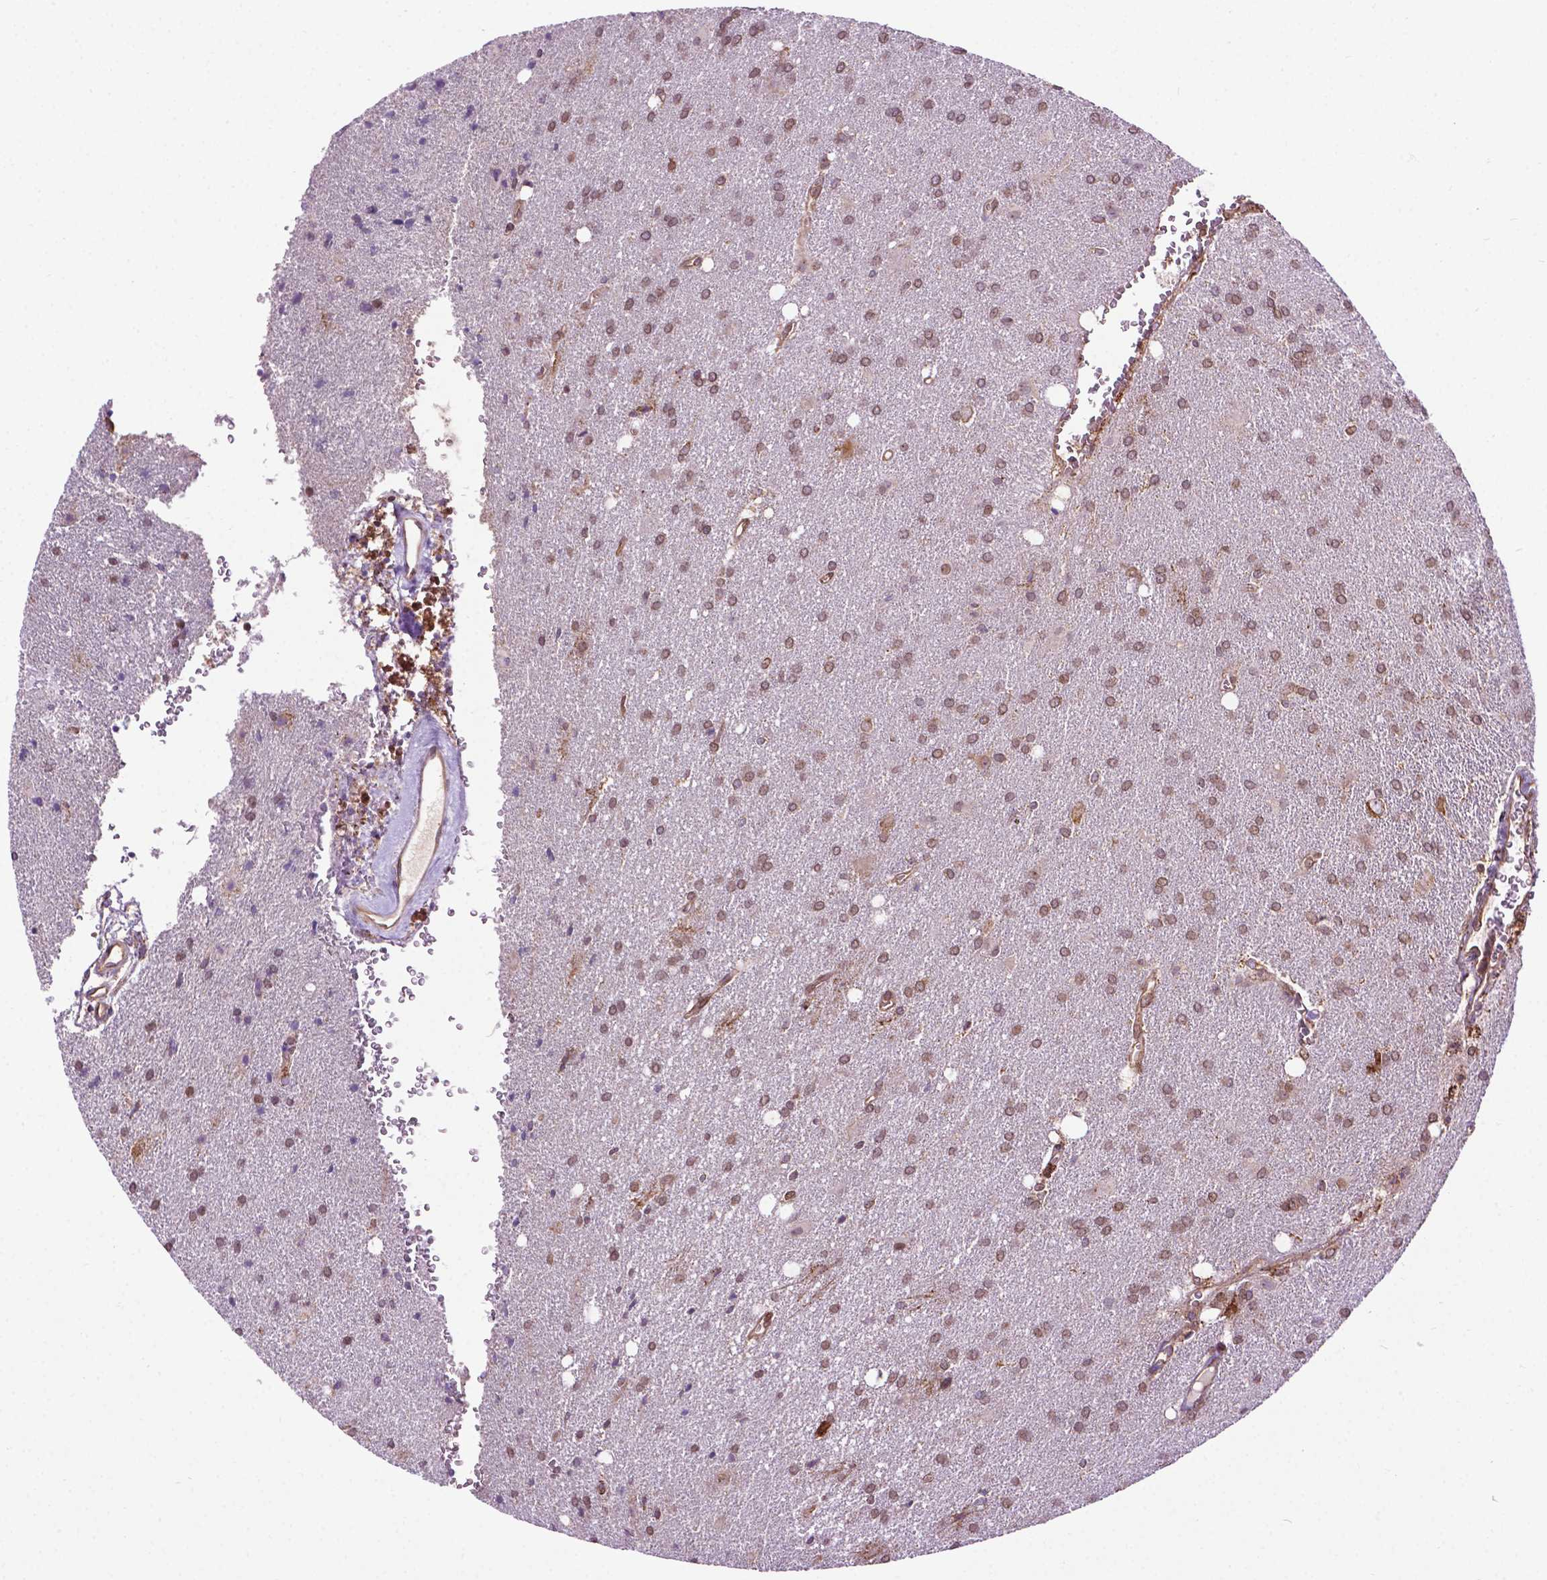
{"staining": {"intensity": "weak", "quantity": ">75%", "location": "cytoplasmic/membranous"}, "tissue": "glioma", "cell_type": "Tumor cells", "image_type": "cancer", "snomed": [{"axis": "morphology", "description": "Glioma, malignant, Low grade"}, {"axis": "topography", "description": "Brain"}], "caption": "There is low levels of weak cytoplasmic/membranous expression in tumor cells of glioma, as demonstrated by immunohistochemical staining (brown color).", "gene": "GANAB", "patient": {"sex": "male", "age": 58}}